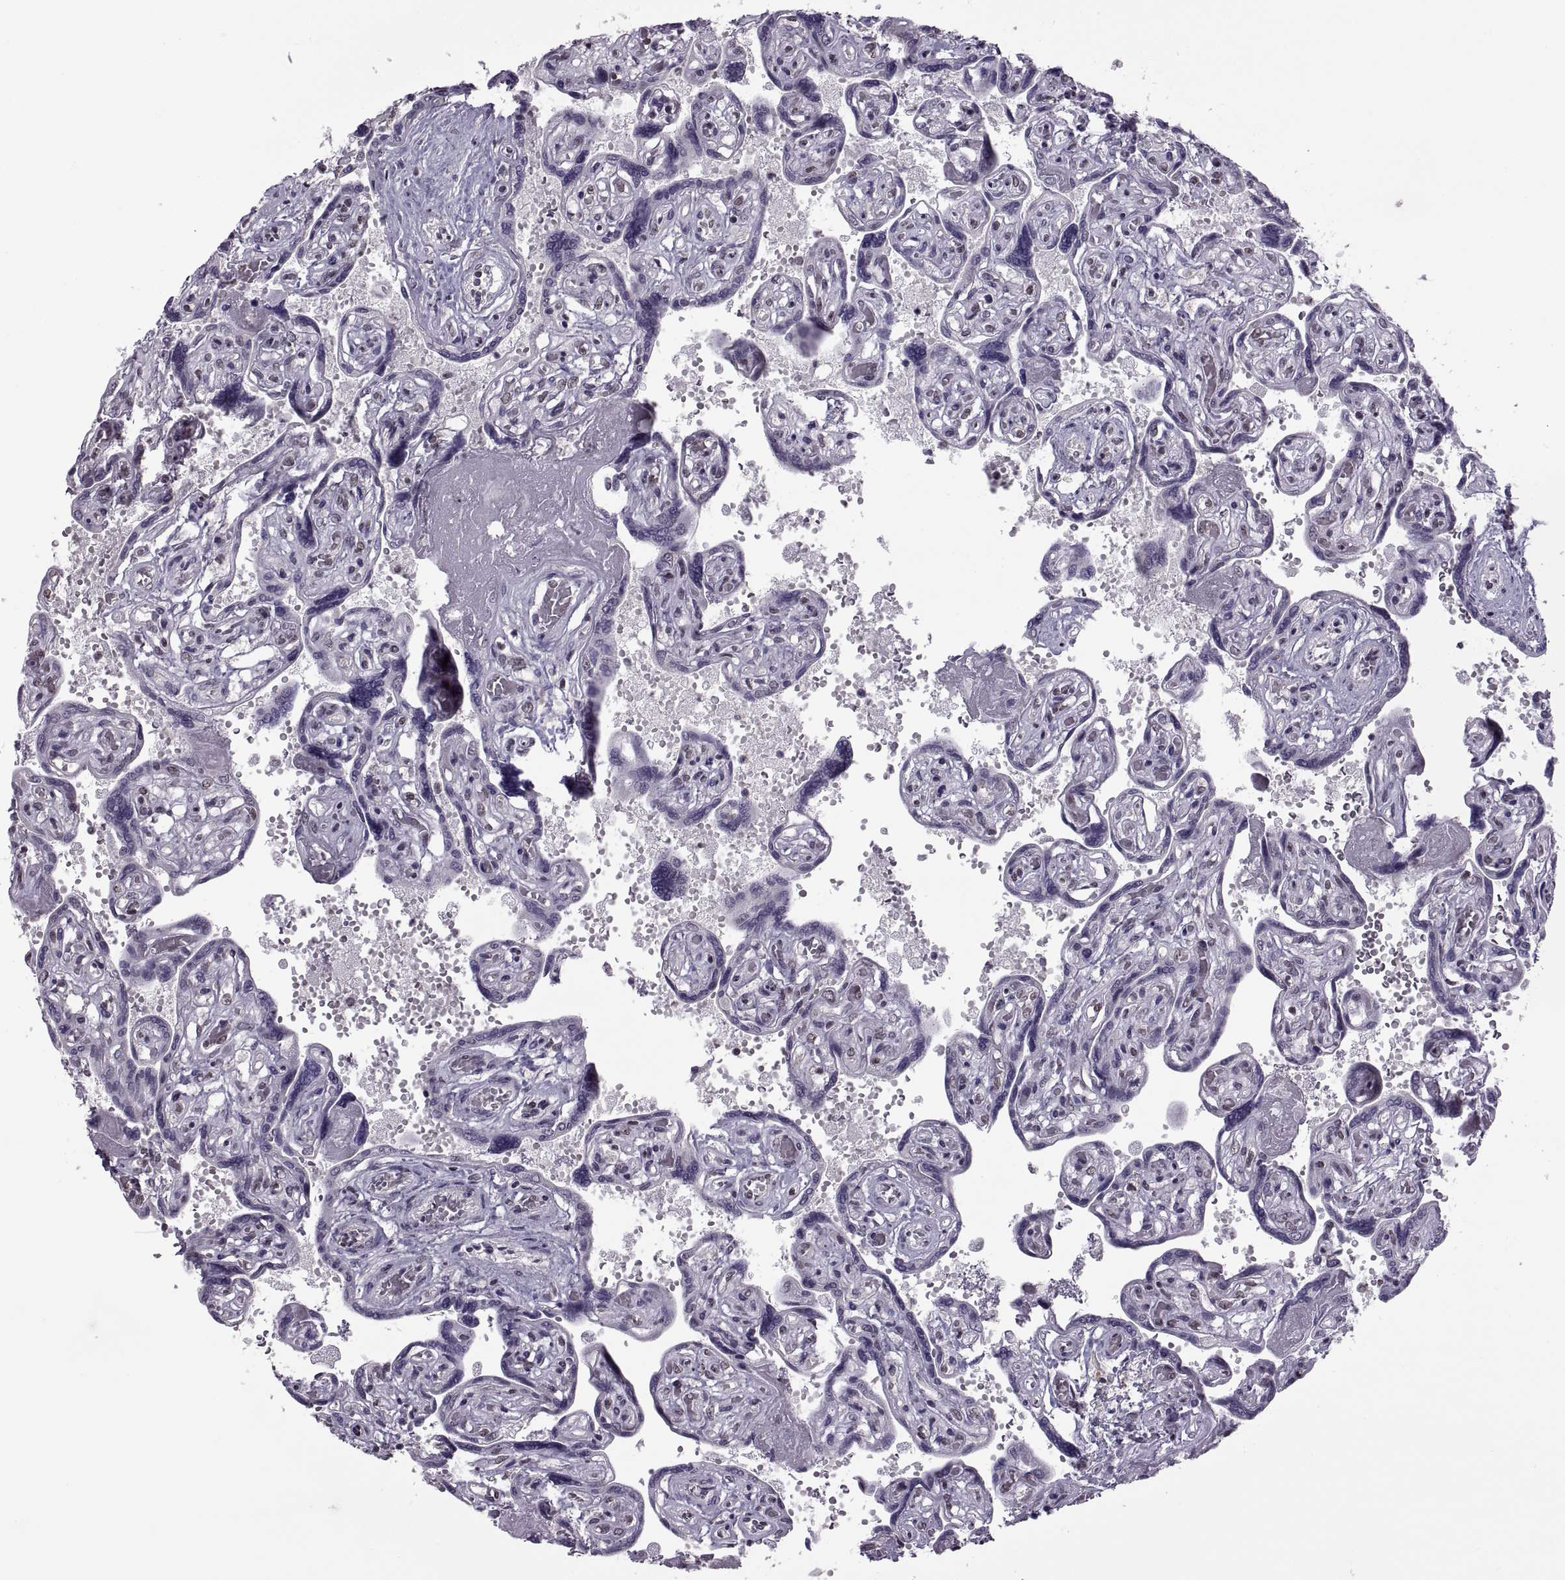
{"staining": {"intensity": "weak", "quantity": "<25%", "location": "nuclear"}, "tissue": "placenta", "cell_type": "Decidual cells", "image_type": "normal", "snomed": [{"axis": "morphology", "description": "Normal tissue, NOS"}, {"axis": "topography", "description": "Placenta"}], "caption": "This is a image of immunohistochemistry staining of benign placenta, which shows no expression in decidual cells.", "gene": "OTP", "patient": {"sex": "female", "age": 32}}